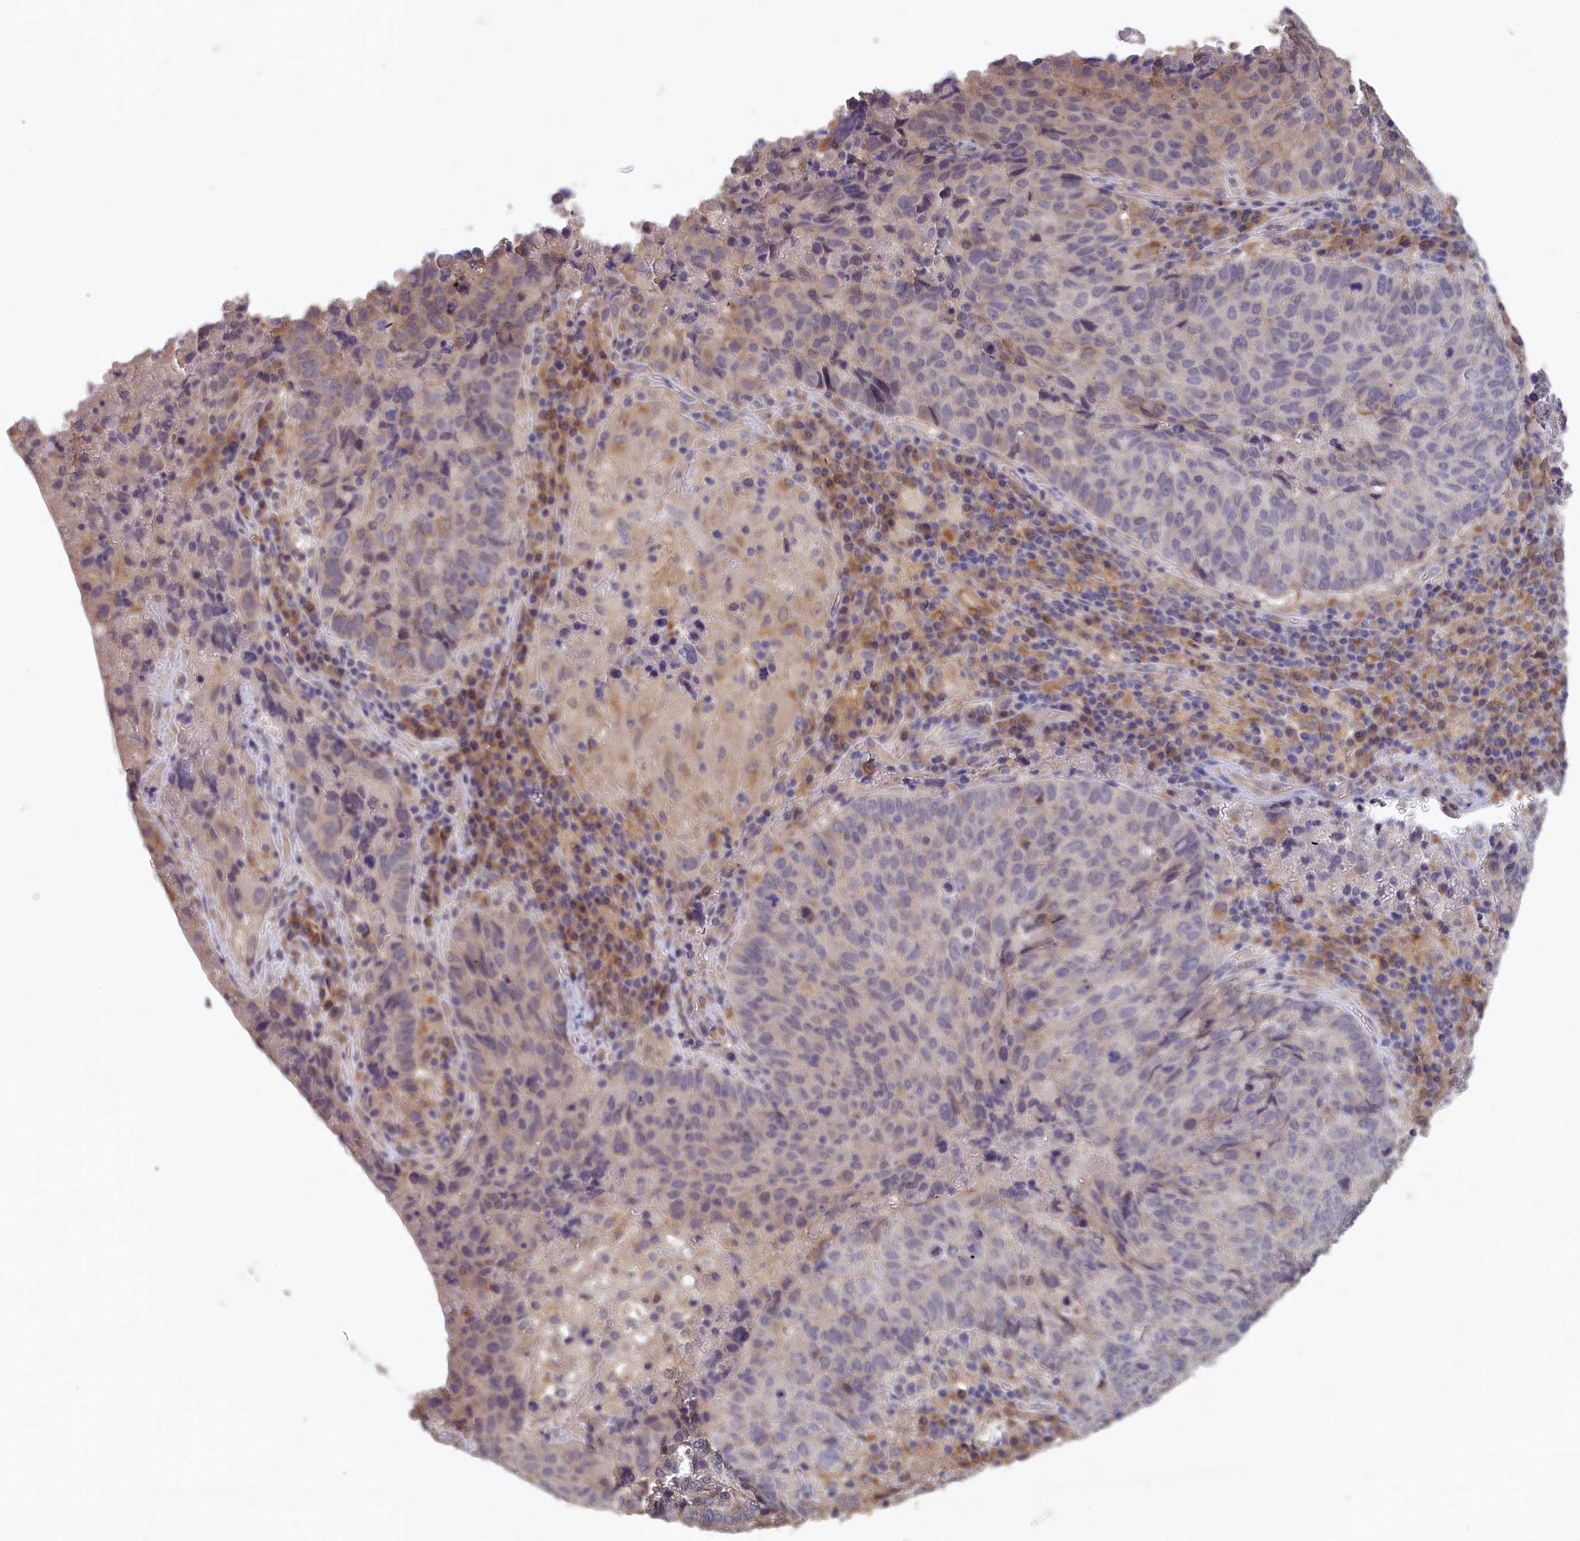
{"staining": {"intensity": "weak", "quantity": "<25%", "location": "cytoplasmic/membranous"}, "tissue": "lung cancer", "cell_type": "Tumor cells", "image_type": "cancer", "snomed": [{"axis": "morphology", "description": "Squamous cell carcinoma, NOS"}, {"axis": "topography", "description": "Lung"}], "caption": "High magnification brightfield microscopy of lung squamous cell carcinoma stained with DAB (brown) and counterstained with hematoxylin (blue): tumor cells show no significant staining.", "gene": "COL19A1", "patient": {"sex": "male", "age": 73}}